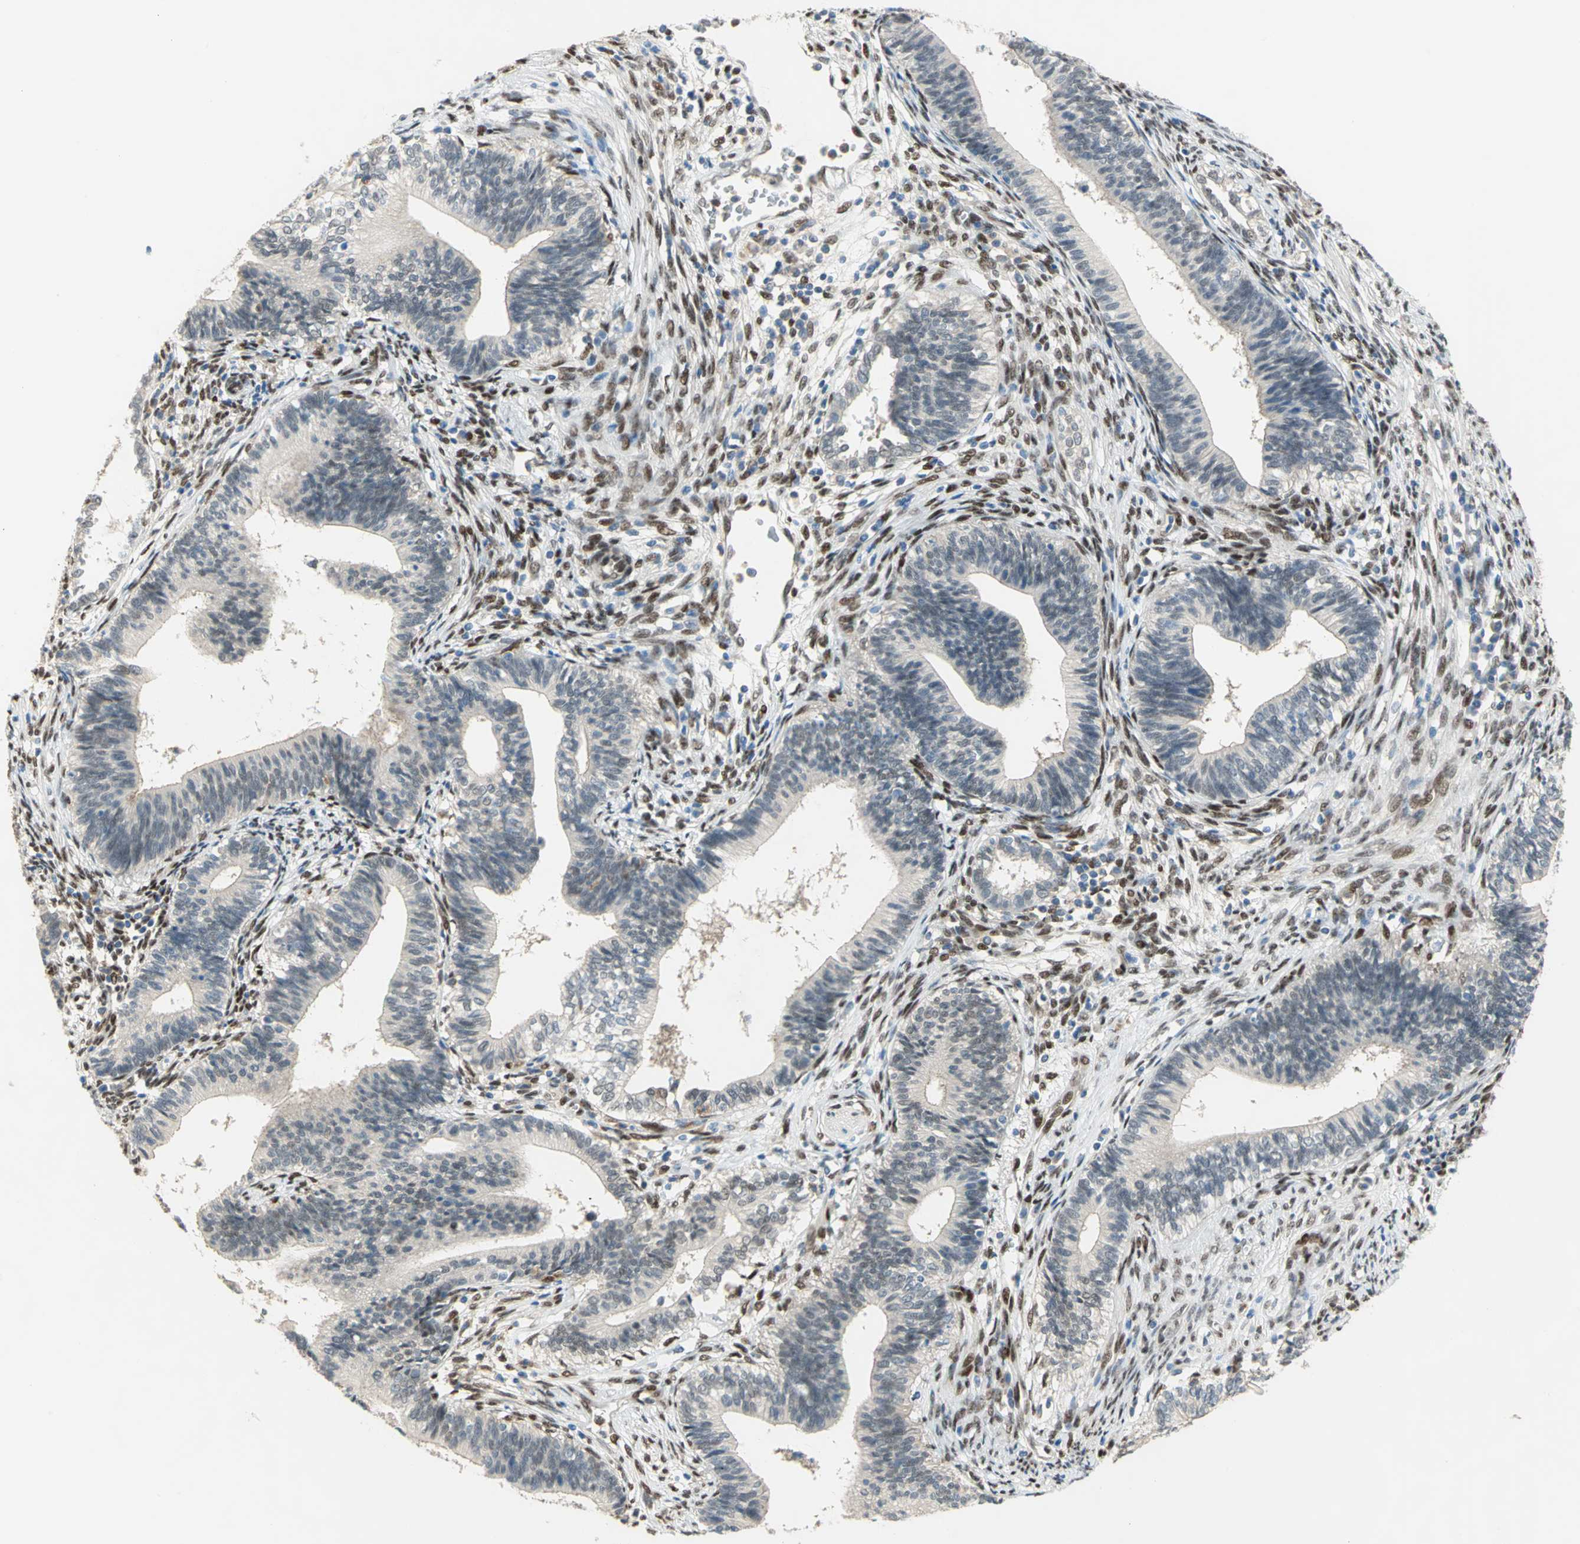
{"staining": {"intensity": "weak", "quantity": "<25%", "location": "cytoplasmic/membranous"}, "tissue": "cervical cancer", "cell_type": "Tumor cells", "image_type": "cancer", "snomed": [{"axis": "morphology", "description": "Adenocarcinoma, NOS"}, {"axis": "topography", "description": "Cervix"}], "caption": "An IHC histopathology image of cervical adenocarcinoma is shown. There is no staining in tumor cells of cervical adenocarcinoma.", "gene": "RBFOX2", "patient": {"sex": "female", "age": 44}}